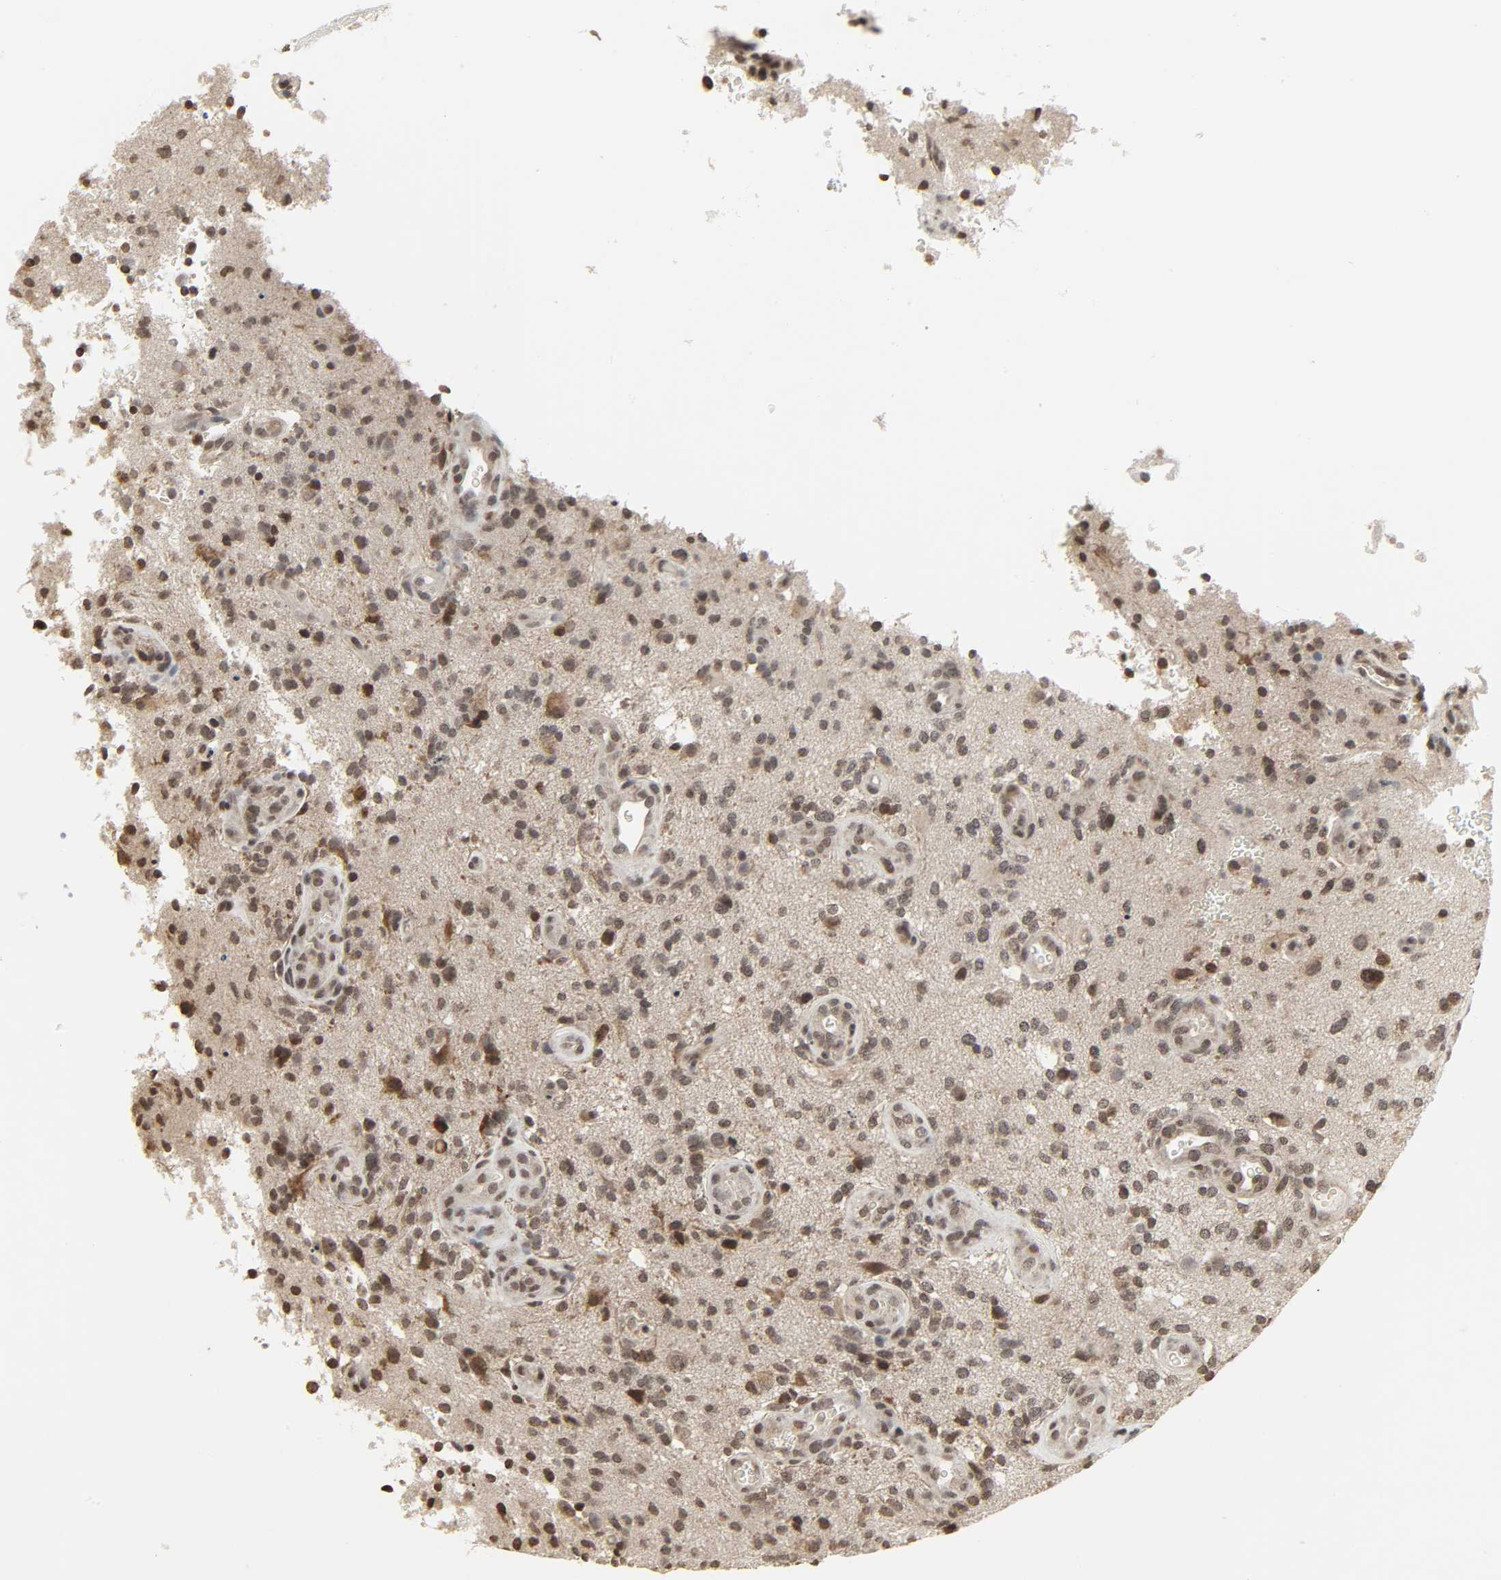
{"staining": {"intensity": "moderate", "quantity": "25%-75%", "location": "nuclear"}, "tissue": "glioma", "cell_type": "Tumor cells", "image_type": "cancer", "snomed": [{"axis": "morphology", "description": "Normal tissue, NOS"}, {"axis": "morphology", "description": "Glioma, malignant, High grade"}, {"axis": "topography", "description": "Cerebral cortex"}], "caption": "Immunohistochemical staining of glioma reveals medium levels of moderate nuclear protein positivity in about 25%-75% of tumor cells.", "gene": "XRCC1", "patient": {"sex": "male", "age": 75}}